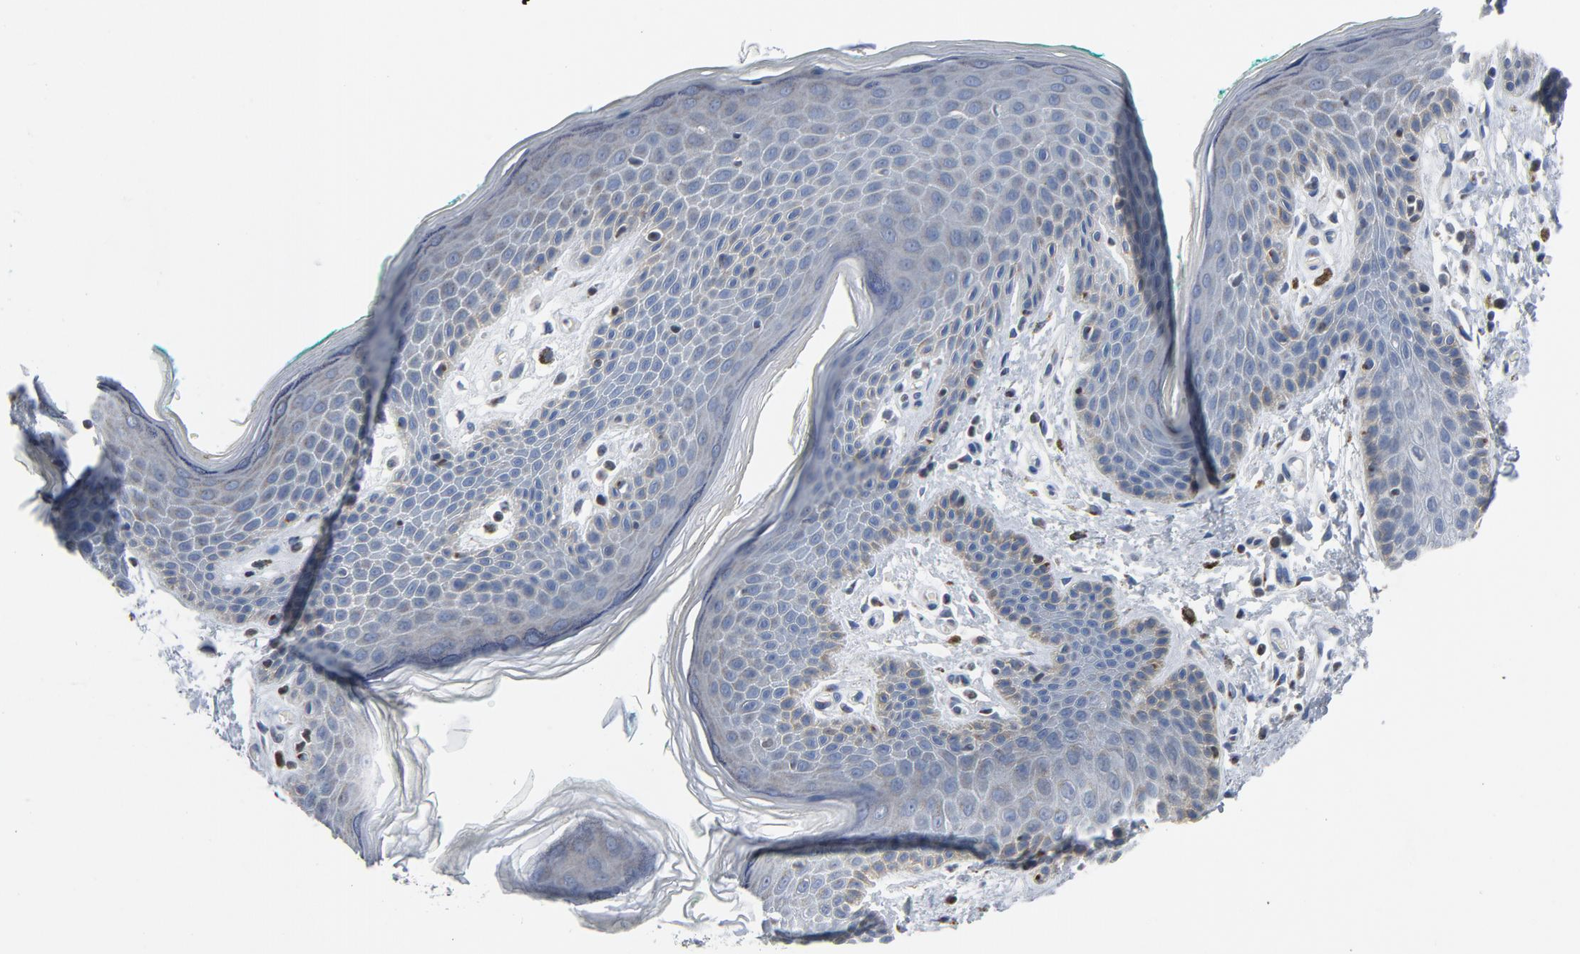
{"staining": {"intensity": "weak", "quantity": "<25%", "location": "cytoplasmic/membranous"}, "tissue": "skin", "cell_type": "Epidermal cells", "image_type": "normal", "snomed": [{"axis": "morphology", "description": "Normal tissue, NOS"}, {"axis": "topography", "description": "Anal"}], "caption": "Immunohistochemistry image of unremarkable skin stained for a protein (brown), which demonstrates no expression in epidermal cells.", "gene": "YIPF6", "patient": {"sex": "male", "age": 74}}